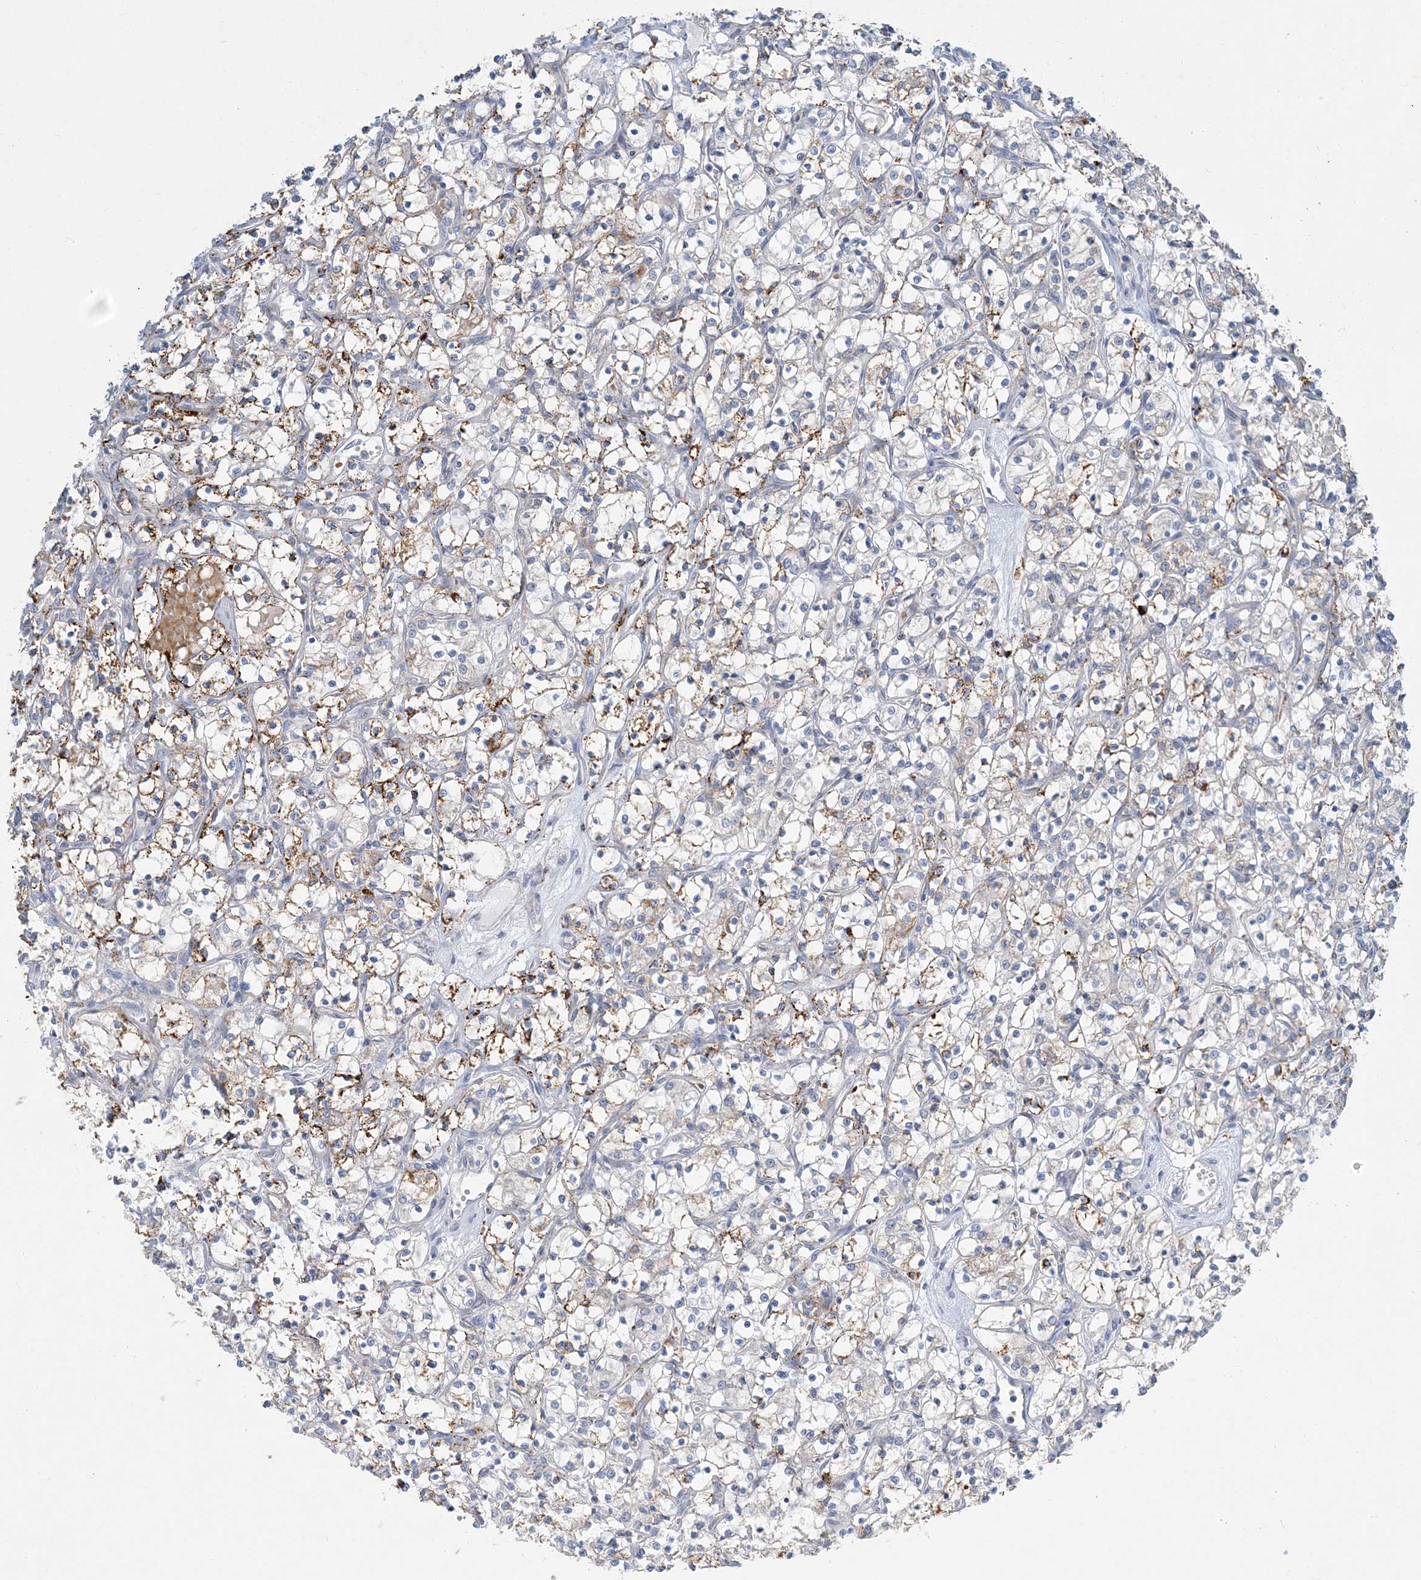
{"staining": {"intensity": "moderate", "quantity": "25%-75%", "location": "cytoplasmic/membranous"}, "tissue": "renal cancer", "cell_type": "Tumor cells", "image_type": "cancer", "snomed": [{"axis": "morphology", "description": "Adenocarcinoma, NOS"}, {"axis": "topography", "description": "Kidney"}], "caption": "Moderate cytoplasmic/membranous positivity is seen in approximately 25%-75% of tumor cells in renal adenocarcinoma. The staining was performed using DAB to visualize the protein expression in brown, while the nuclei were stained in blue with hematoxylin (Magnification: 20x).", "gene": "LTN1", "patient": {"sex": "female", "age": 69}}